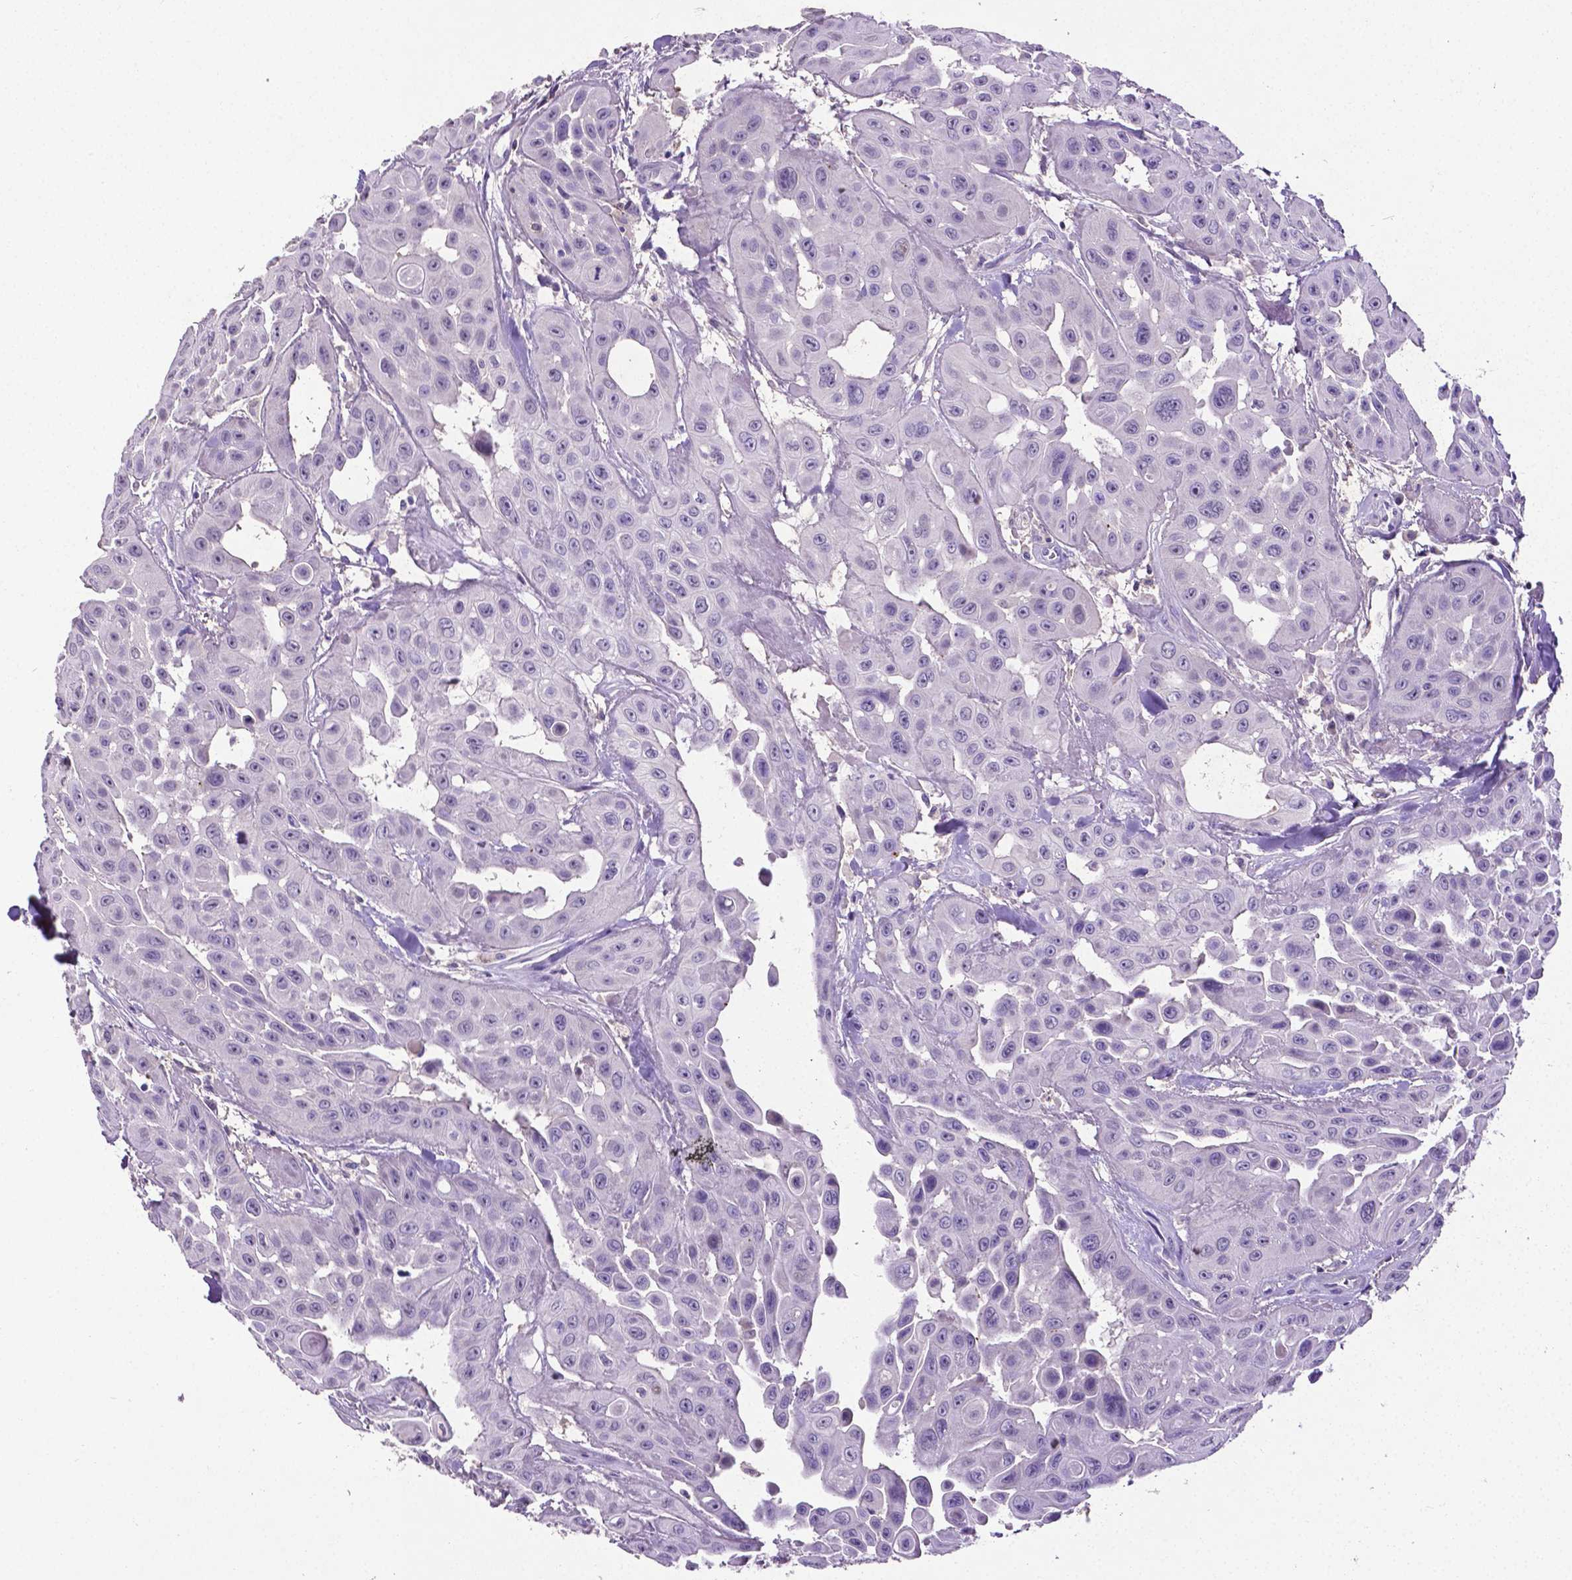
{"staining": {"intensity": "negative", "quantity": "none", "location": "none"}, "tissue": "head and neck cancer", "cell_type": "Tumor cells", "image_type": "cancer", "snomed": [{"axis": "morphology", "description": "Adenocarcinoma, NOS"}, {"axis": "topography", "description": "Head-Neck"}], "caption": "This micrograph is of head and neck cancer stained with immunohistochemistry (IHC) to label a protein in brown with the nuclei are counter-stained blue. There is no staining in tumor cells. Nuclei are stained in blue.", "gene": "CD4", "patient": {"sex": "male", "age": 73}}